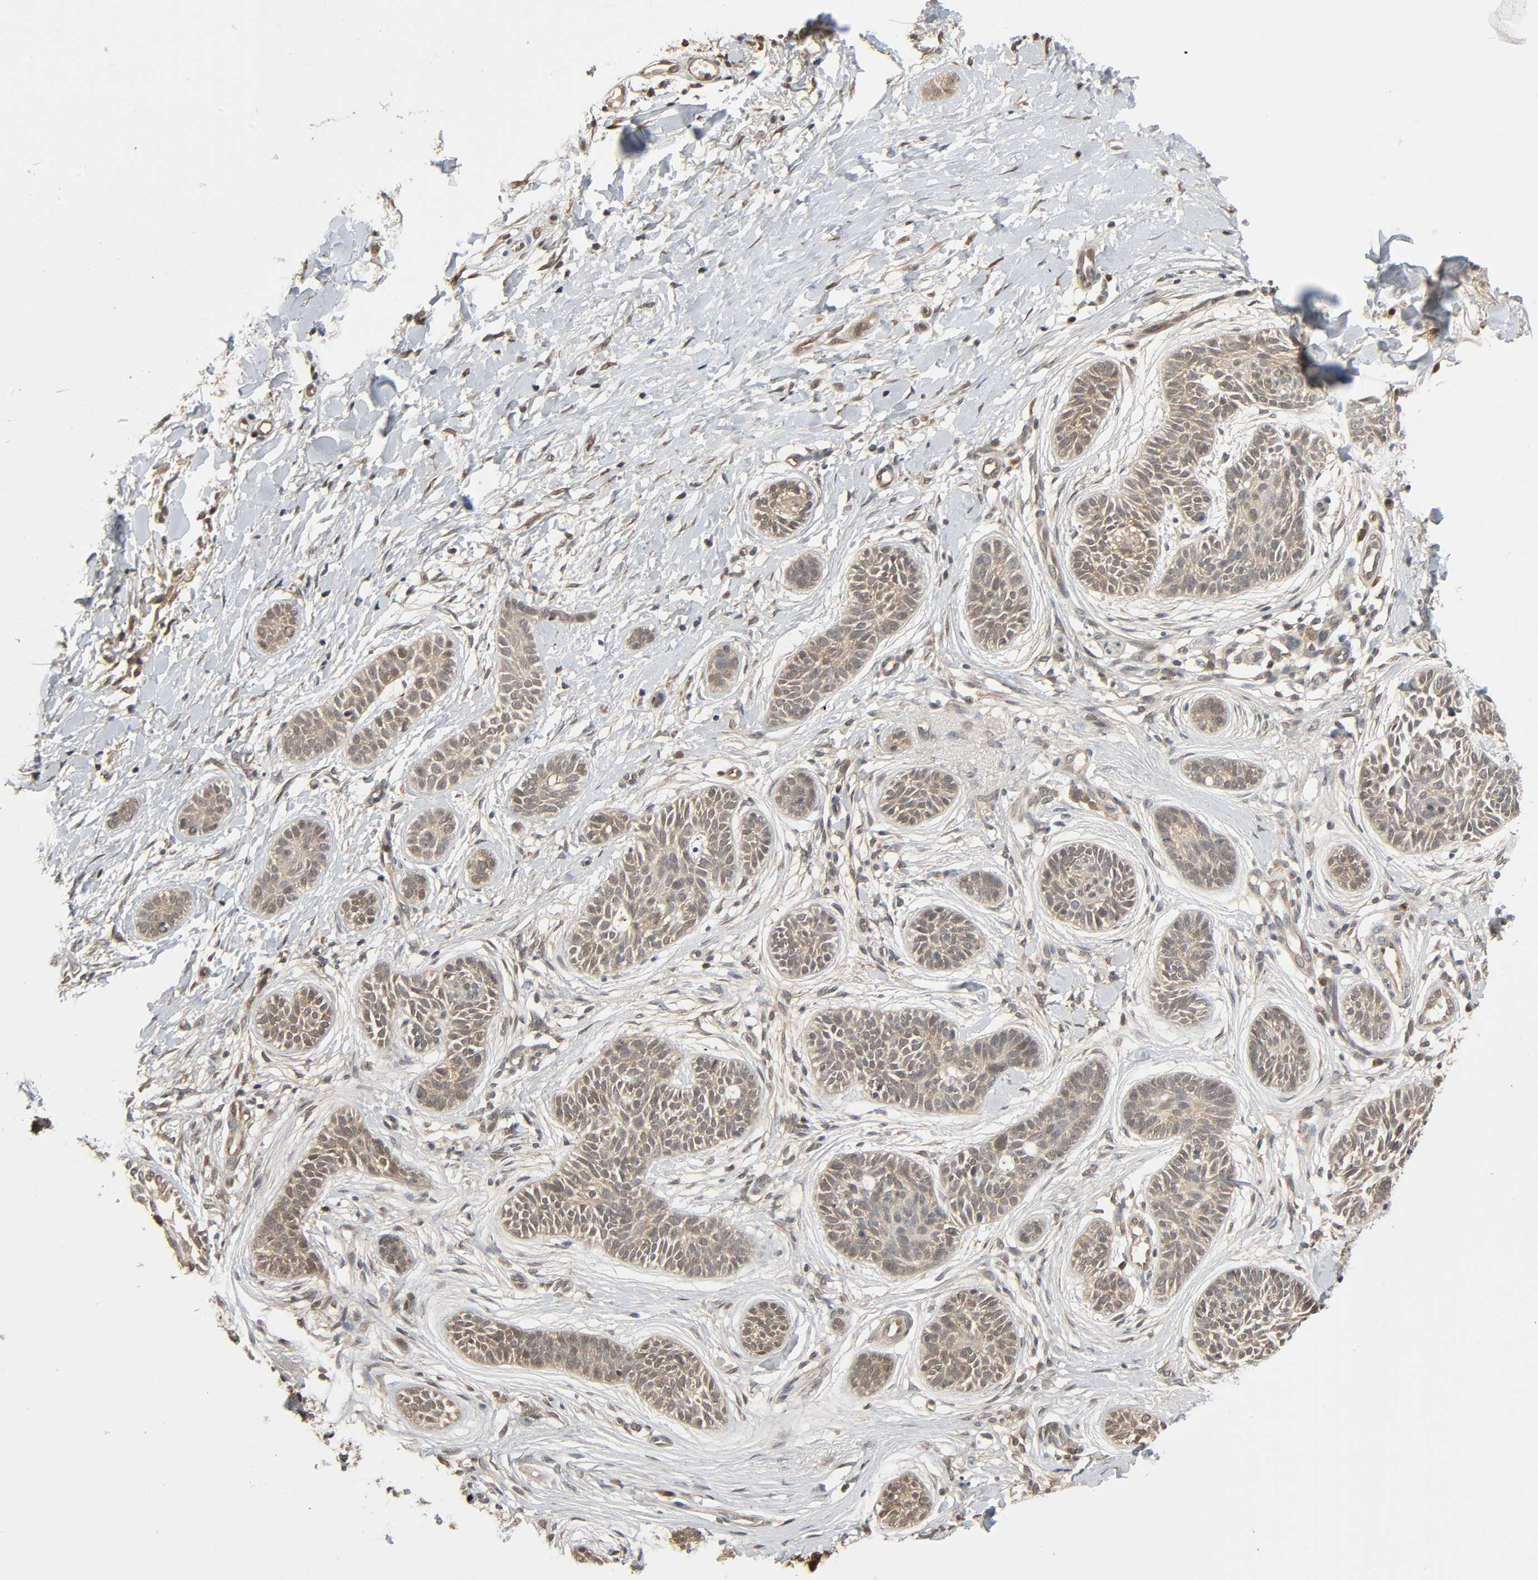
{"staining": {"intensity": "weak", "quantity": ">75%", "location": "cytoplasmic/membranous,nuclear"}, "tissue": "skin cancer", "cell_type": "Tumor cells", "image_type": "cancer", "snomed": [{"axis": "morphology", "description": "Normal tissue, NOS"}, {"axis": "morphology", "description": "Basal cell carcinoma"}, {"axis": "topography", "description": "Skin"}], "caption": "A brown stain labels weak cytoplasmic/membranous and nuclear positivity of a protein in human skin cancer (basal cell carcinoma) tumor cells.", "gene": "NEDD8", "patient": {"sex": "male", "age": 63}}